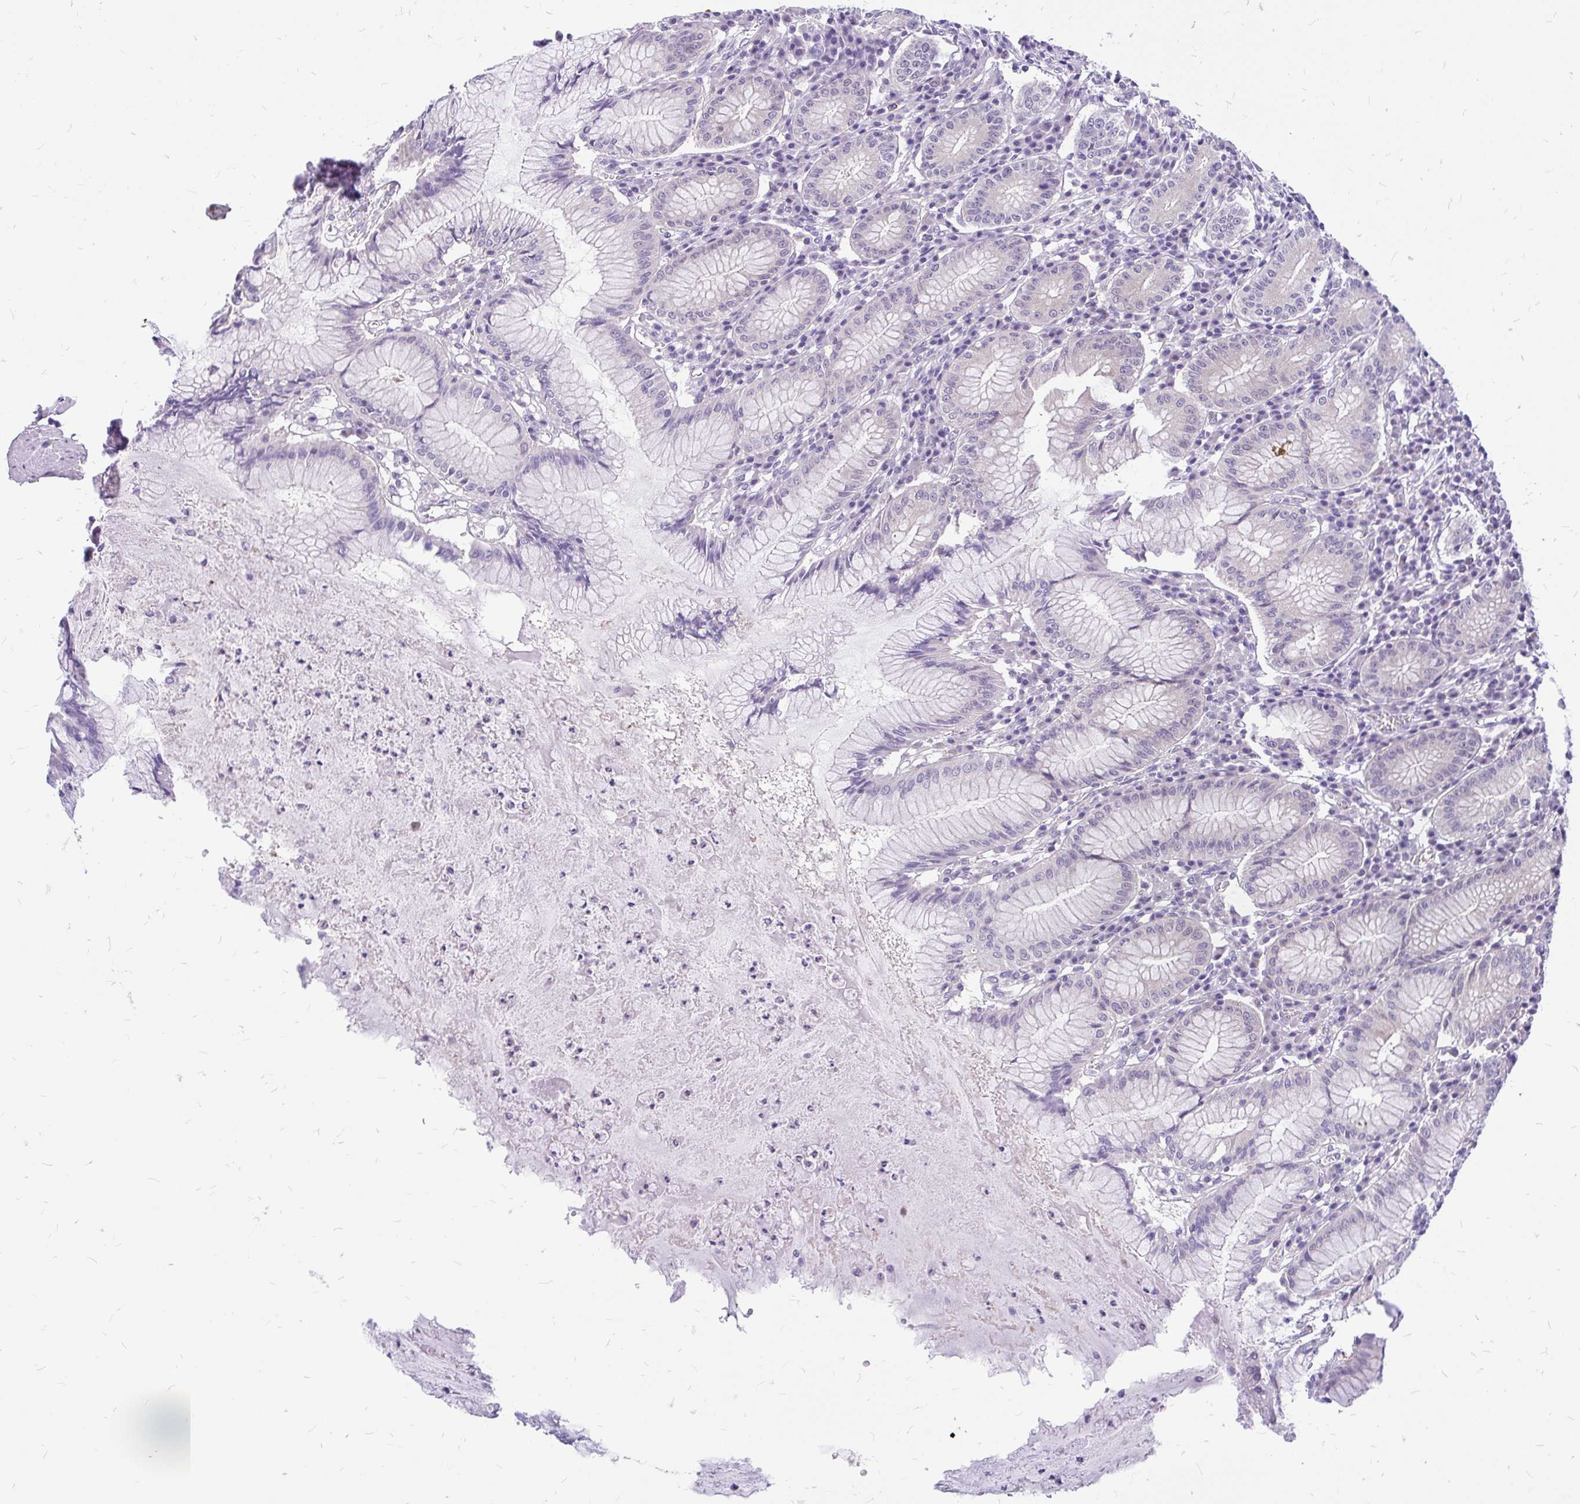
{"staining": {"intensity": "weak", "quantity": "25%-75%", "location": "cytoplasmic/membranous"}, "tissue": "stomach", "cell_type": "Glandular cells", "image_type": "normal", "snomed": [{"axis": "morphology", "description": "Normal tissue, NOS"}, {"axis": "topography", "description": "Stomach"}], "caption": "Normal stomach shows weak cytoplasmic/membranous expression in about 25%-75% of glandular cells (DAB IHC with brightfield microscopy, high magnification)..", "gene": "MAP1LC3A", "patient": {"sex": "male", "age": 55}}